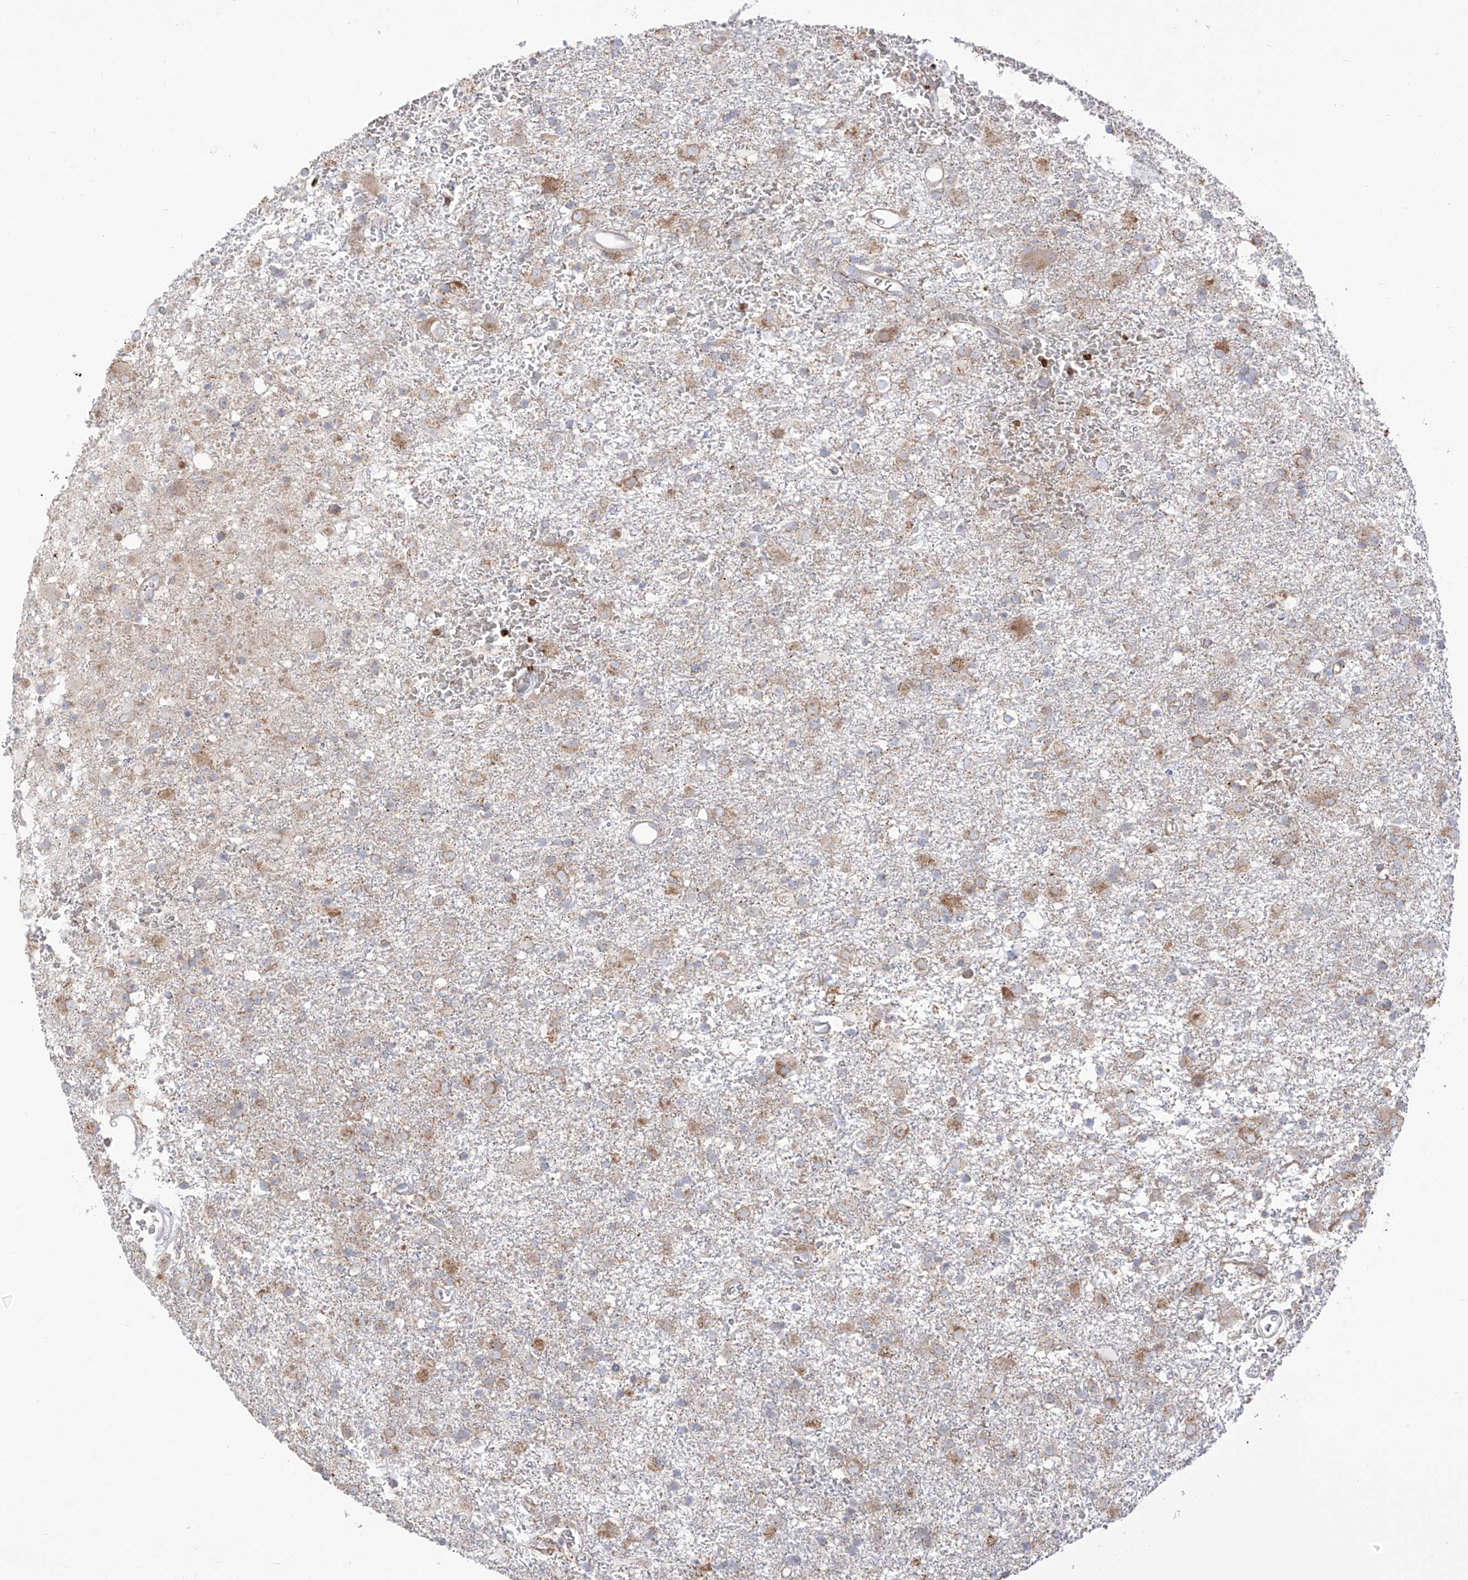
{"staining": {"intensity": "moderate", "quantity": "<25%", "location": "cytoplasmic/membranous"}, "tissue": "glioma", "cell_type": "Tumor cells", "image_type": "cancer", "snomed": [{"axis": "morphology", "description": "Glioma, malignant, Low grade"}, {"axis": "topography", "description": "Brain"}], "caption": "Immunohistochemistry histopathology image of neoplastic tissue: human glioma stained using IHC shows low levels of moderate protein expression localized specifically in the cytoplasmic/membranous of tumor cells, appearing as a cytoplasmic/membranous brown color.", "gene": "ARHGEF40", "patient": {"sex": "male", "age": 65}}